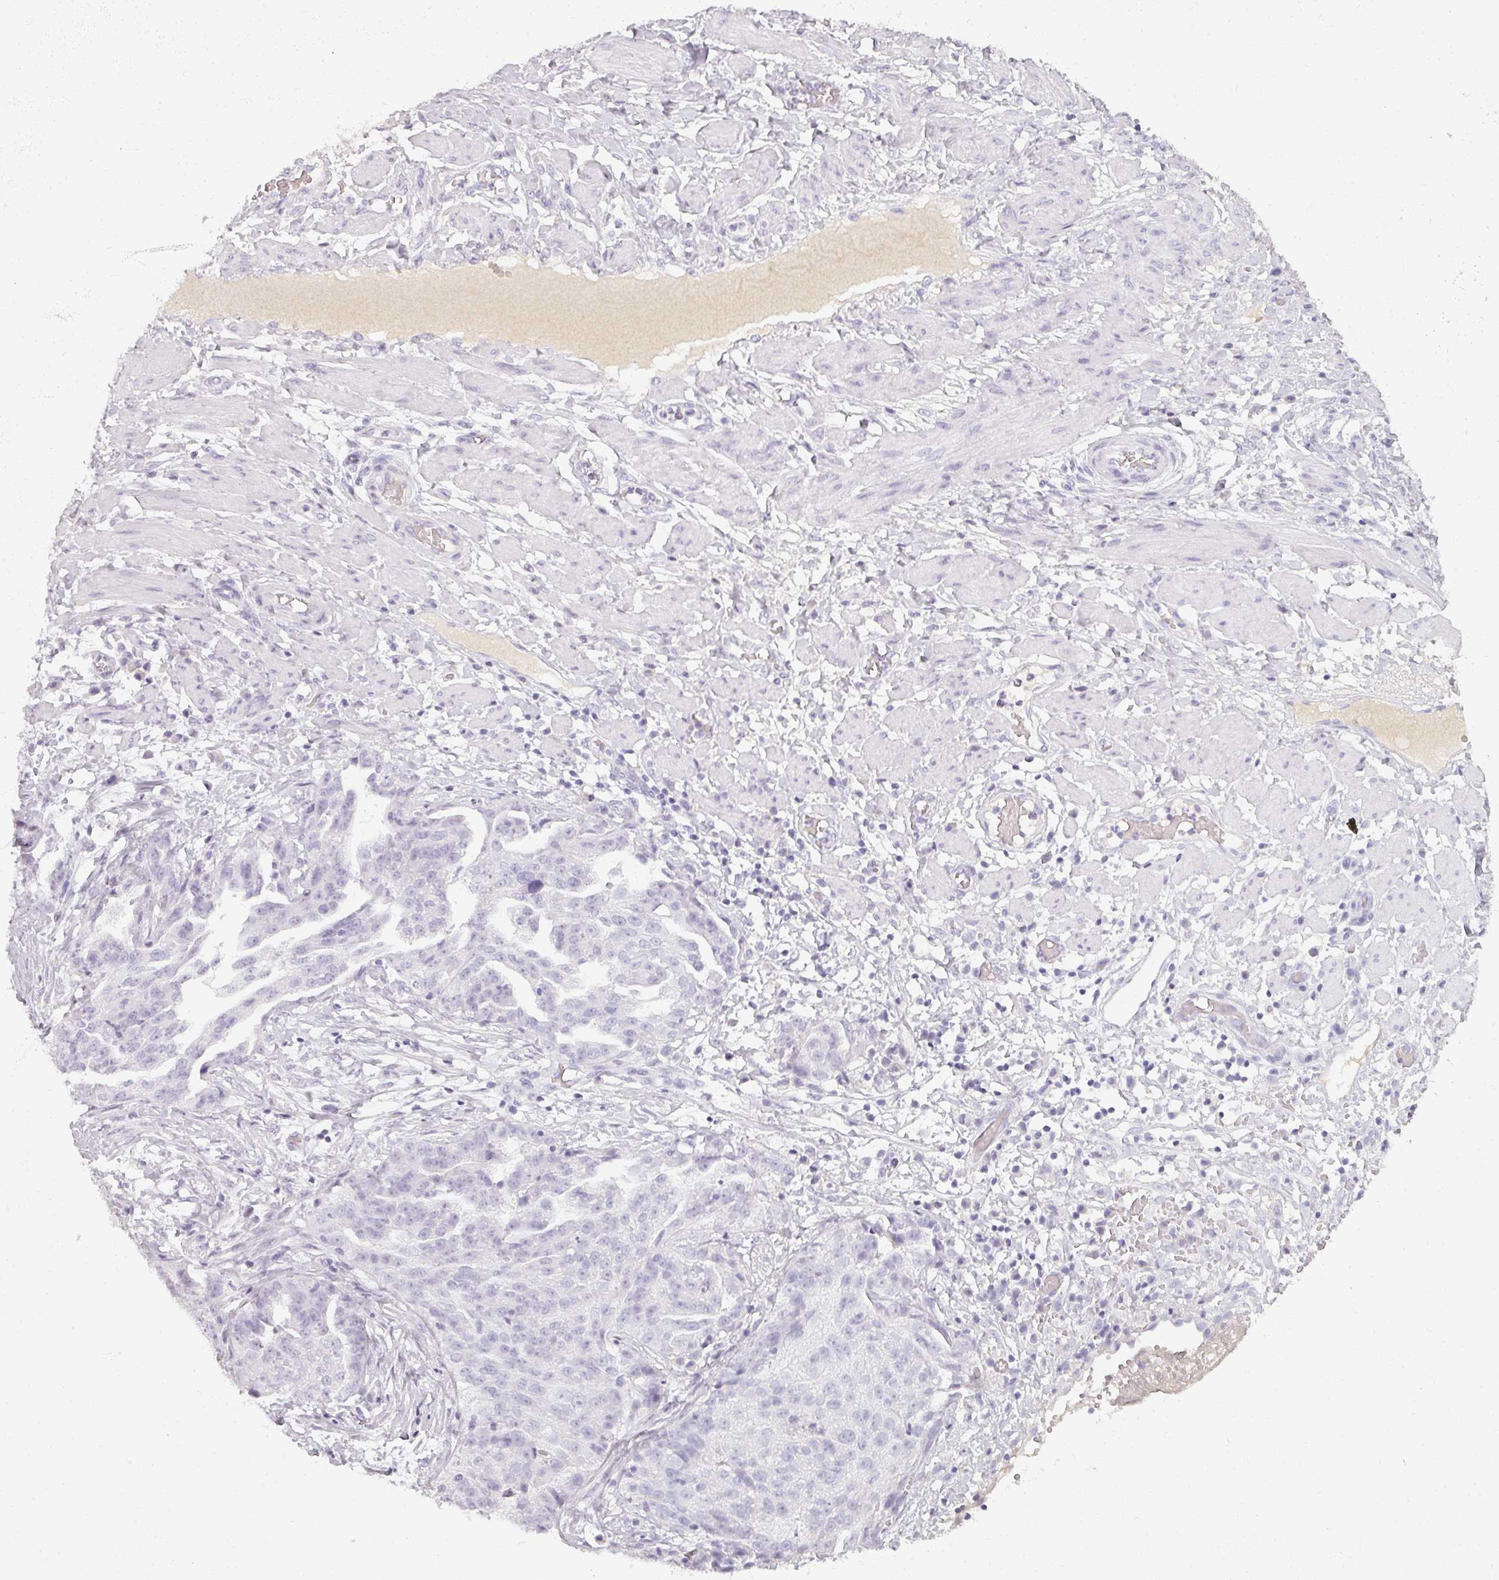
{"staining": {"intensity": "negative", "quantity": "none", "location": "none"}, "tissue": "ovarian cancer", "cell_type": "Tumor cells", "image_type": "cancer", "snomed": [{"axis": "morphology", "description": "Cystadenocarcinoma, serous, NOS"}, {"axis": "topography", "description": "Ovary"}], "caption": "Immunohistochemistry of human serous cystadenocarcinoma (ovarian) displays no positivity in tumor cells. (IHC, brightfield microscopy, high magnification).", "gene": "REG3G", "patient": {"sex": "female", "age": 58}}